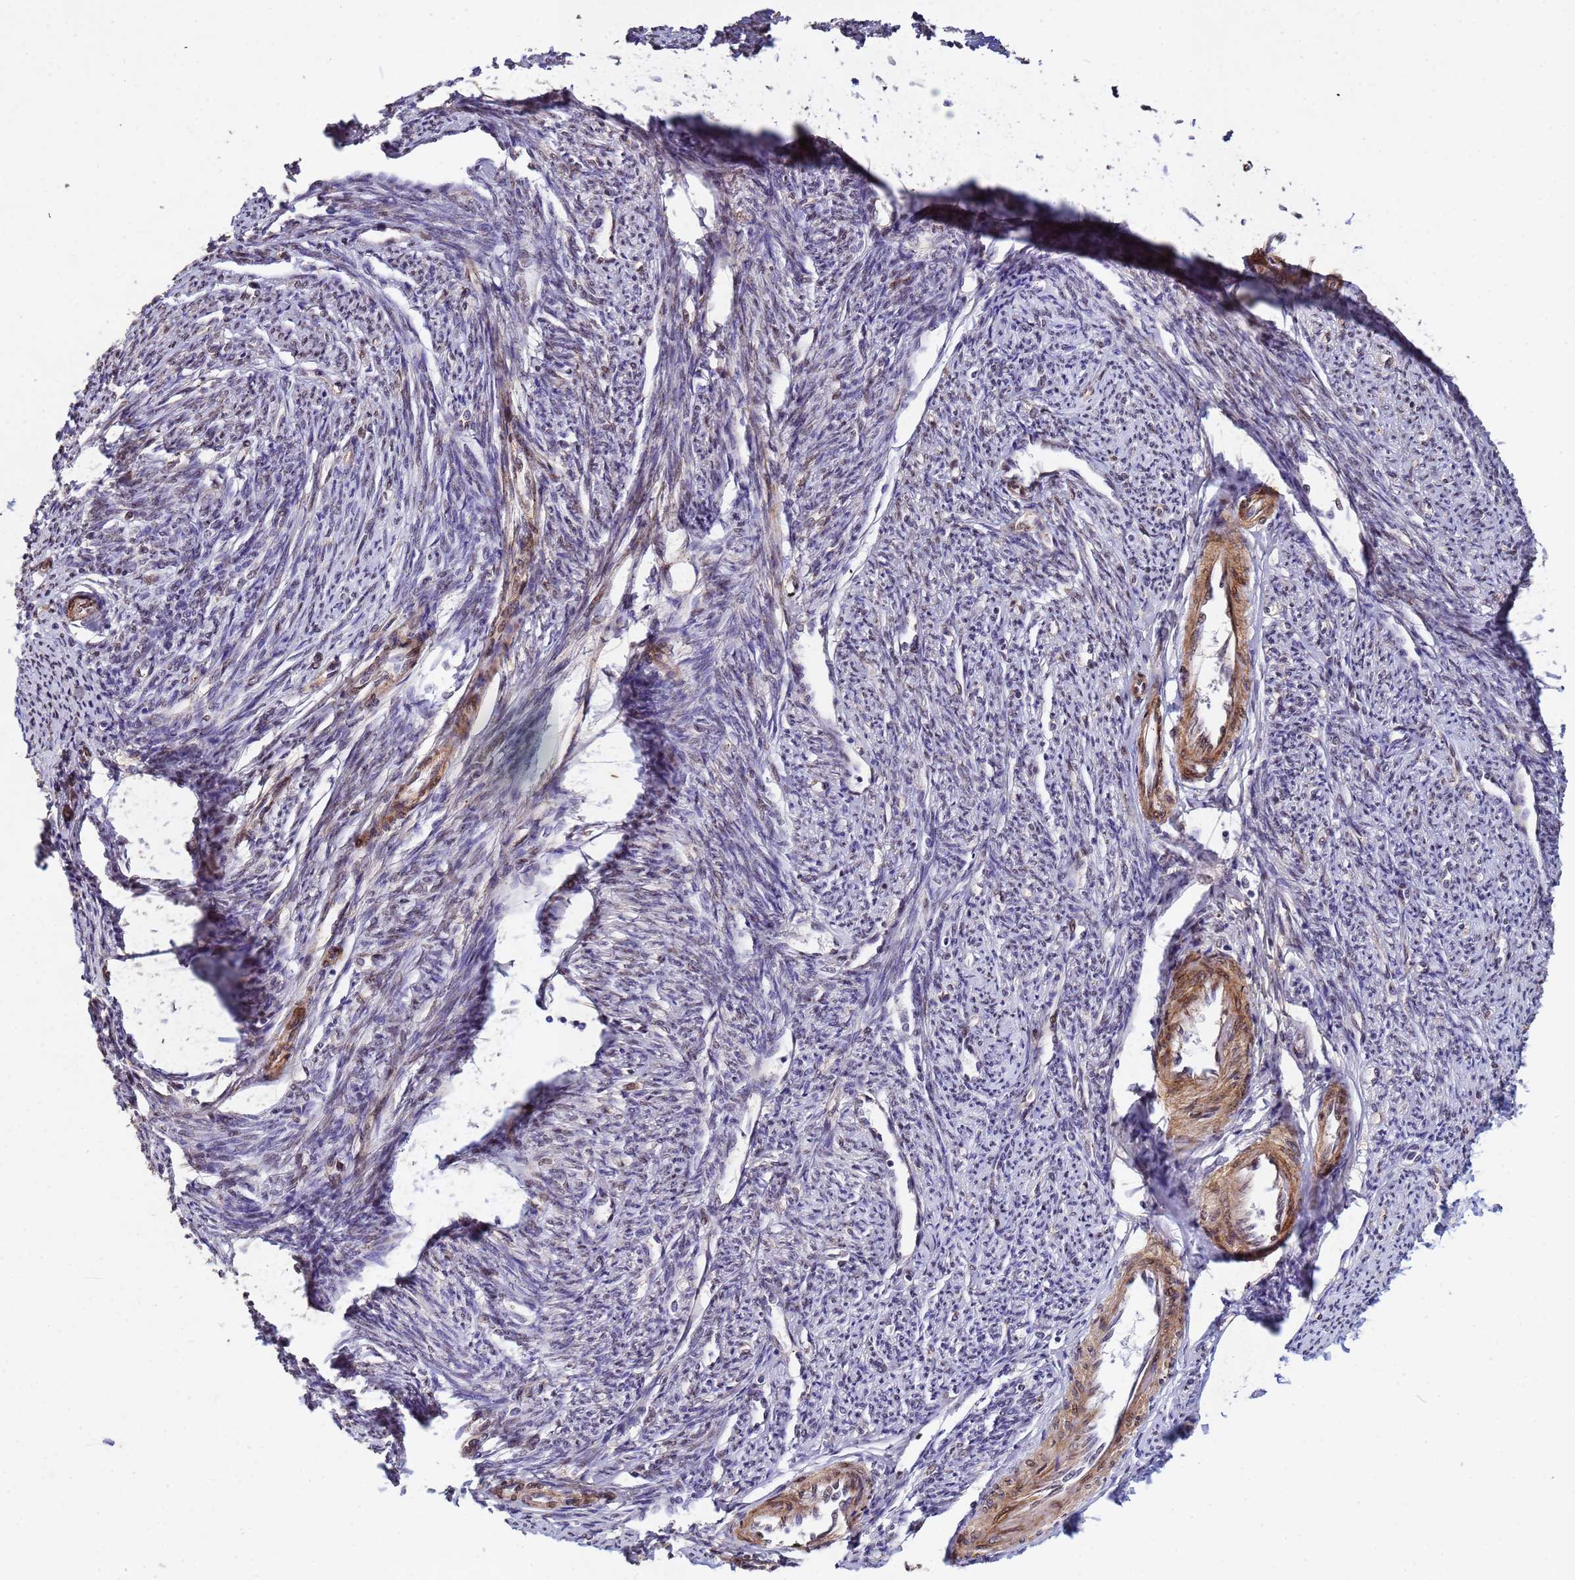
{"staining": {"intensity": "moderate", "quantity": "25%-75%", "location": "cytoplasmic/membranous,nuclear"}, "tissue": "smooth muscle", "cell_type": "Smooth muscle cells", "image_type": "normal", "snomed": [{"axis": "morphology", "description": "Normal tissue, NOS"}, {"axis": "topography", "description": "Smooth muscle"}, {"axis": "topography", "description": "Uterus"}], "caption": "Approximately 25%-75% of smooth muscle cells in benign human smooth muscle show moderate cytoplasmic/membranous,nuclear protein staining as visualized by brown immunohistochemical staining.", "gene": "TRIP6", "patient": {"sex": "female", "age": 59}}